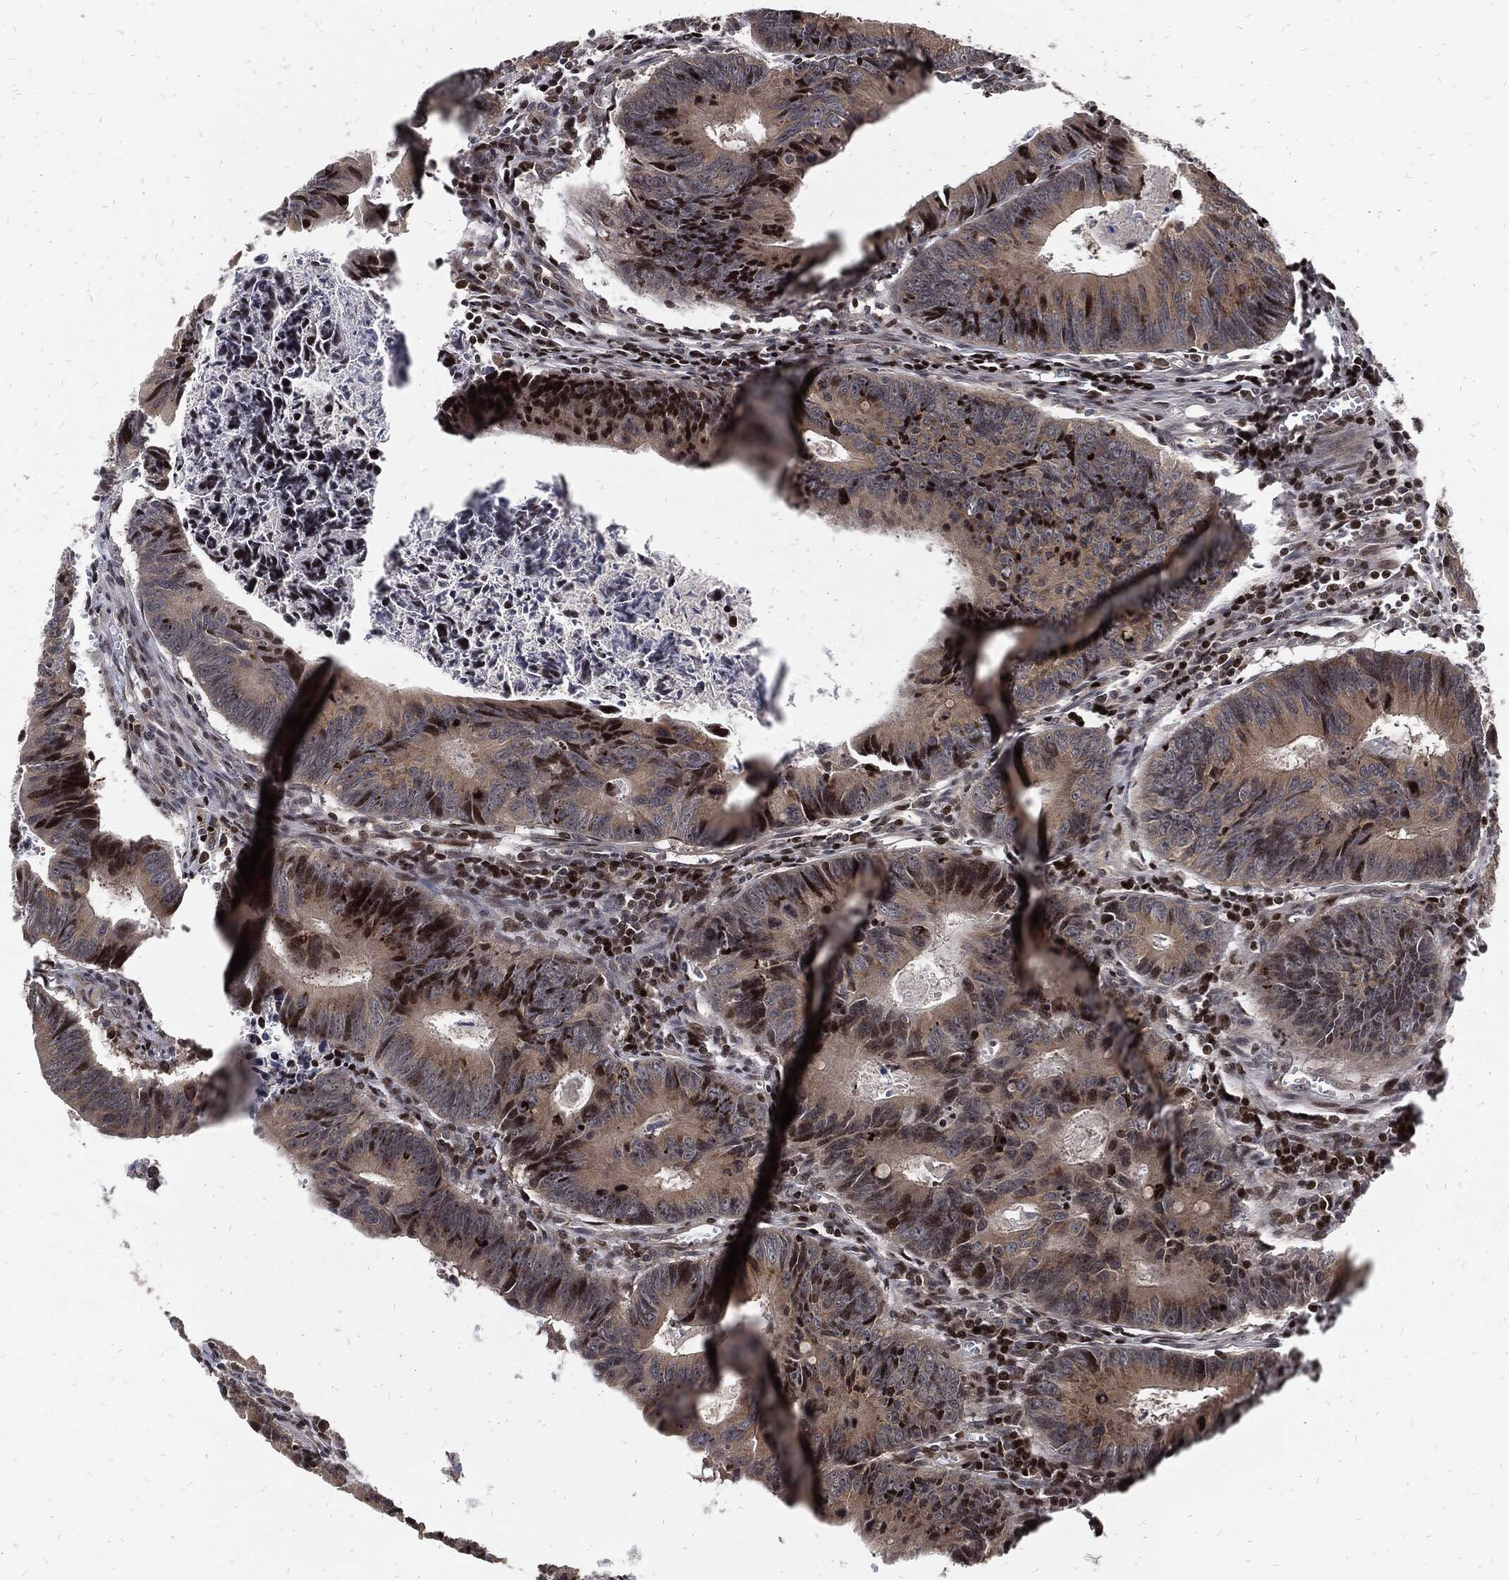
{"staining": {"intensity": "strong", "quantity": "25%-75%", "location": "nuclear"}, "tissue": "colorectal cancer", "cell_type": "Tumor cells", "image_type": "cancer", "snomed": [{"axis": "morphology", "description": "Adenocarcinoma, NOS"}, {"axis": "topography", "description": "Colon"}], "caption": "Immunohistochemistry of adenocarcinoma (colorectal) reveals high levels of strong nuclear expression in approximately 25%-75% of tumor cells.", "gene": "ZNF775", "patient": {"sex": "female", "age": 87}}